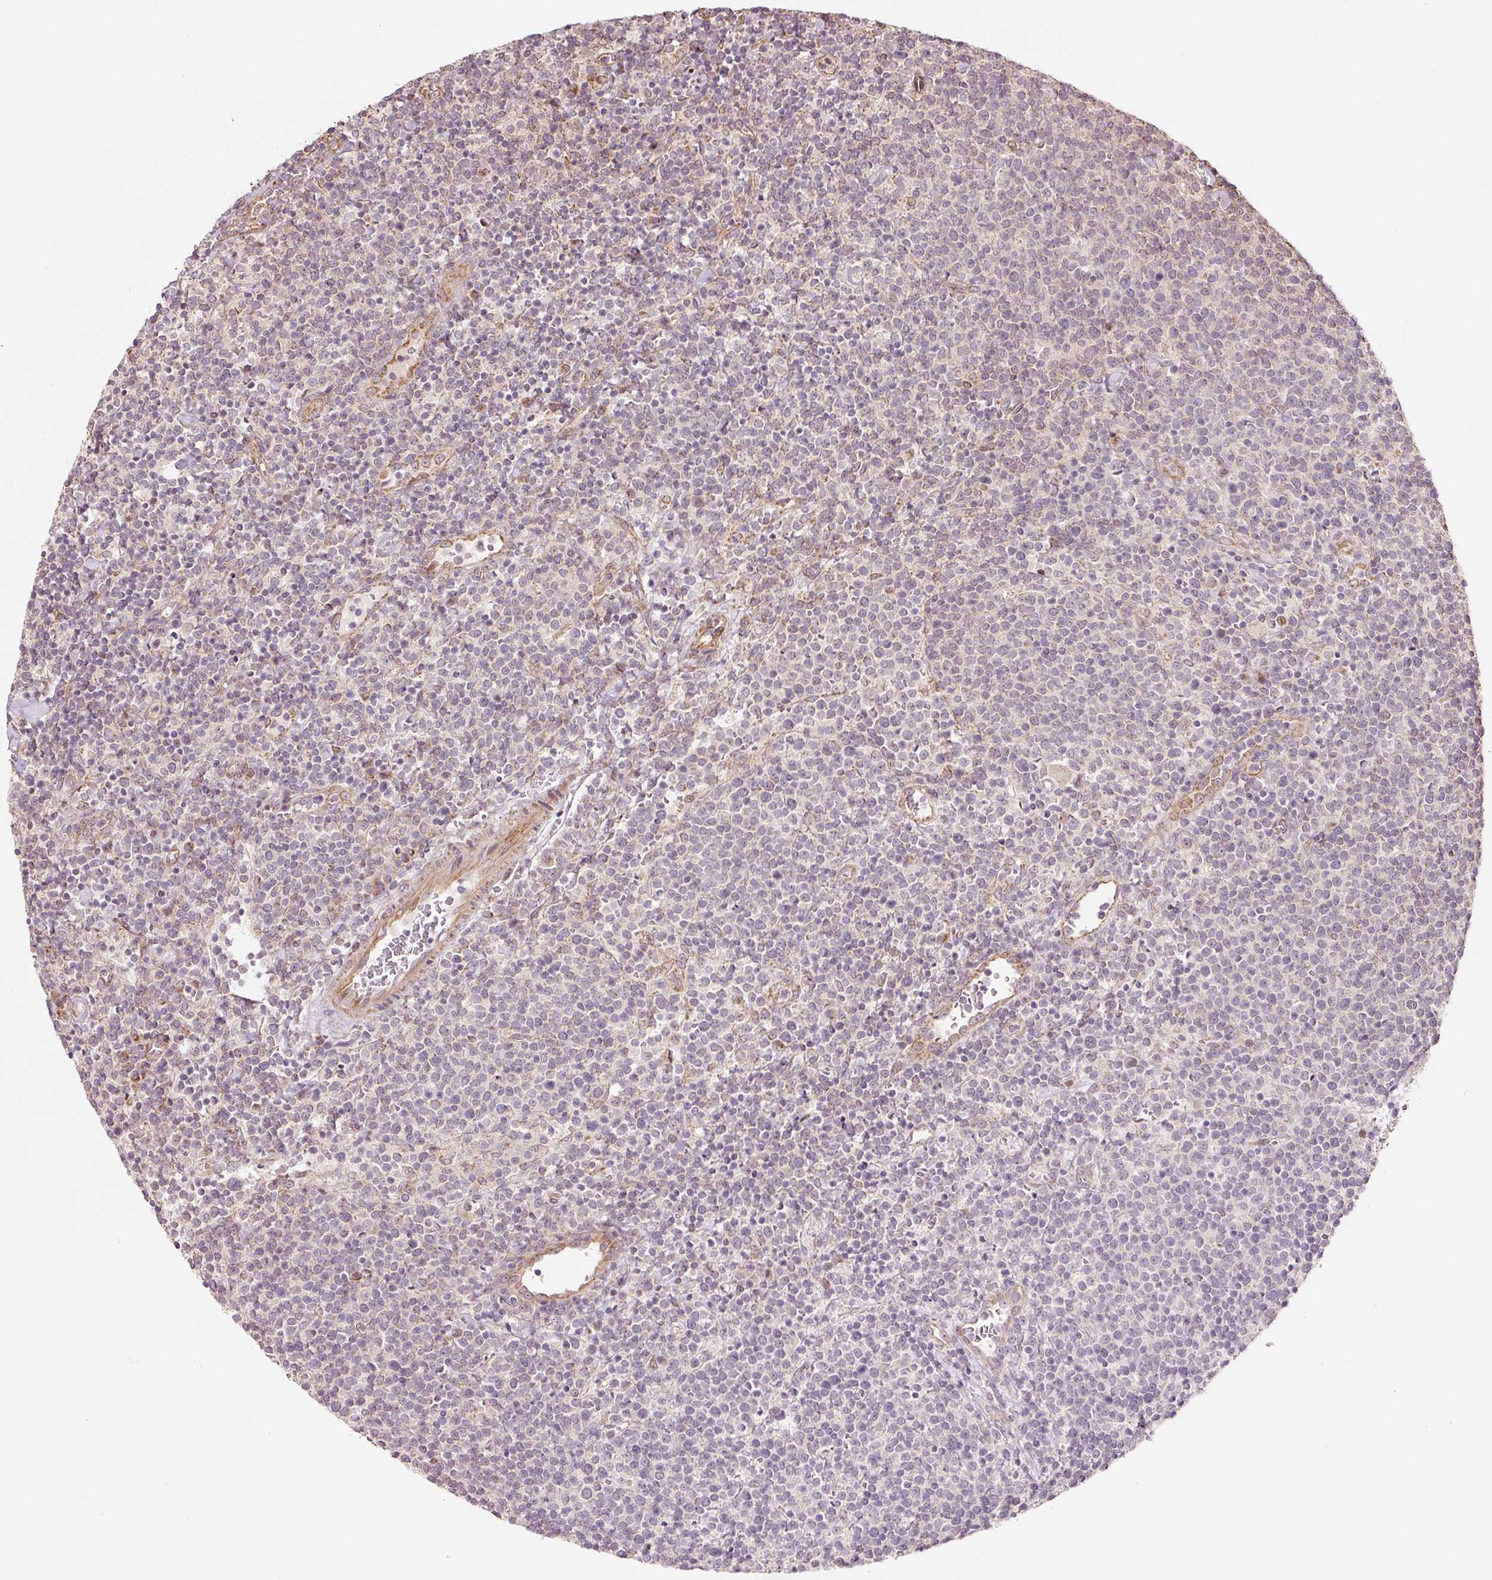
{"staining": {"intensity": "negative", "quantity": "none", "location": "none"}, "tissue": "lymphoma", "cell_type": "Tumor cells", "image_type": "cancer", "snomed": [{"axis": "morphology", "description": "Malignant lymphoma, non-Hodgkin's type, High grade"}, {"axis": "topography", "description": "Lymph node"}], "caption": "IHC image of neoplastic tissue: lymphoma stained with DAB (3,3'-diaminobenzidine) demonstrates no significant protein expression in tumor cells.", "gene": "ETF1", "patient": {"sex": "male", "age": 61}}